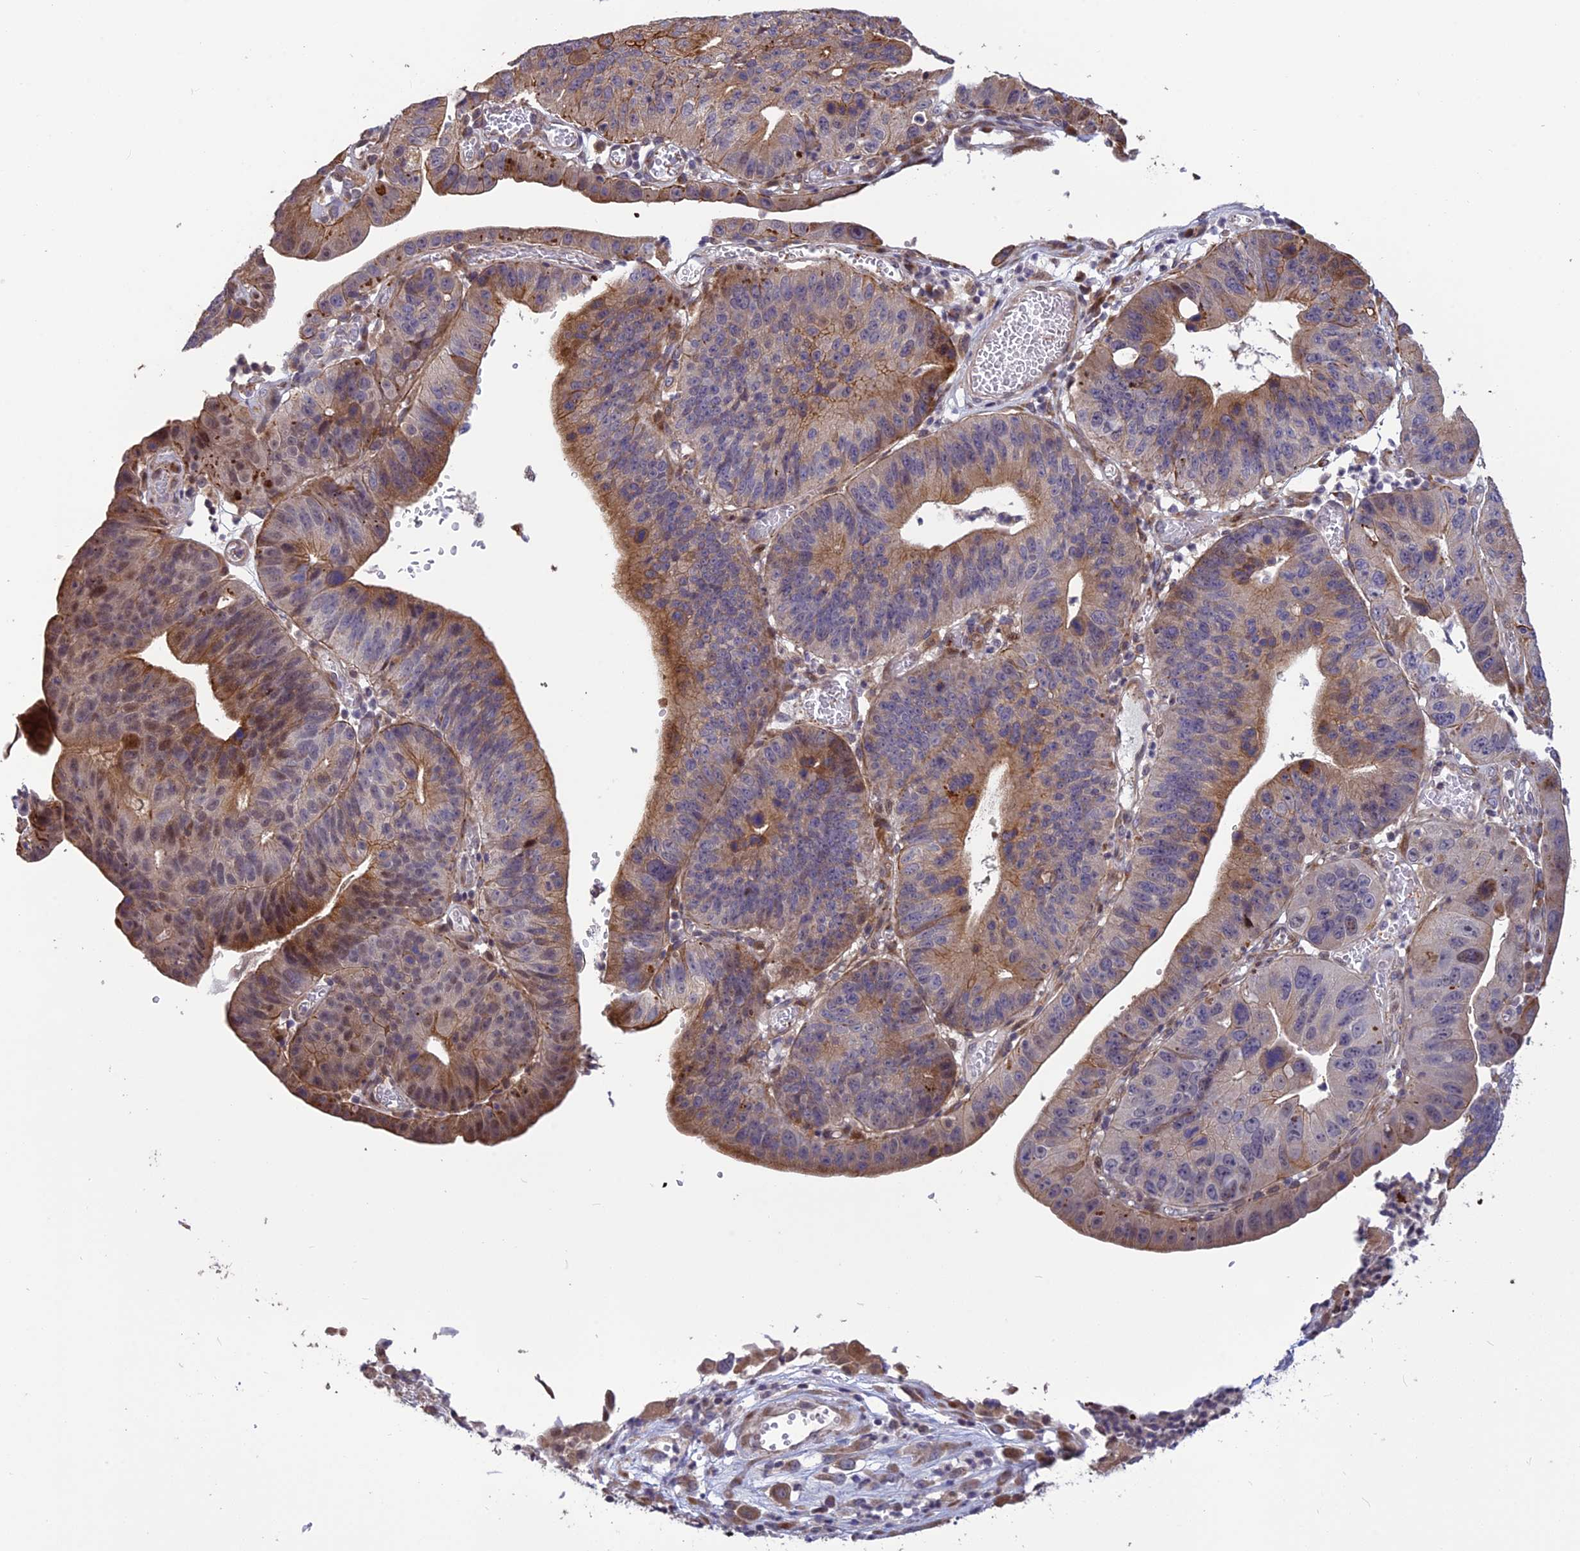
{"staining": {"intensity": "moderate", "quantity": "25%-75%", "location": "cytoplasmic/membranous"}, "tissue": "stomach cancer", "cell_type": "Tumor cells", "image_type": "cancer", "snomed": [{"axis": "morphology", "description": "Adenocarcinoma, NOS"}, {"axis": "topography", "description": "Stomach"}], "caption": "Stomach adenocarcinoma stained with DAB immunohistochemistry (IHC) displays medium levels of moderate cytoplasmic/membranous expression in about 25%-75% of tumor cells.", "gene": "SPG21", "patient": {"sex": "male", "age": 59}}